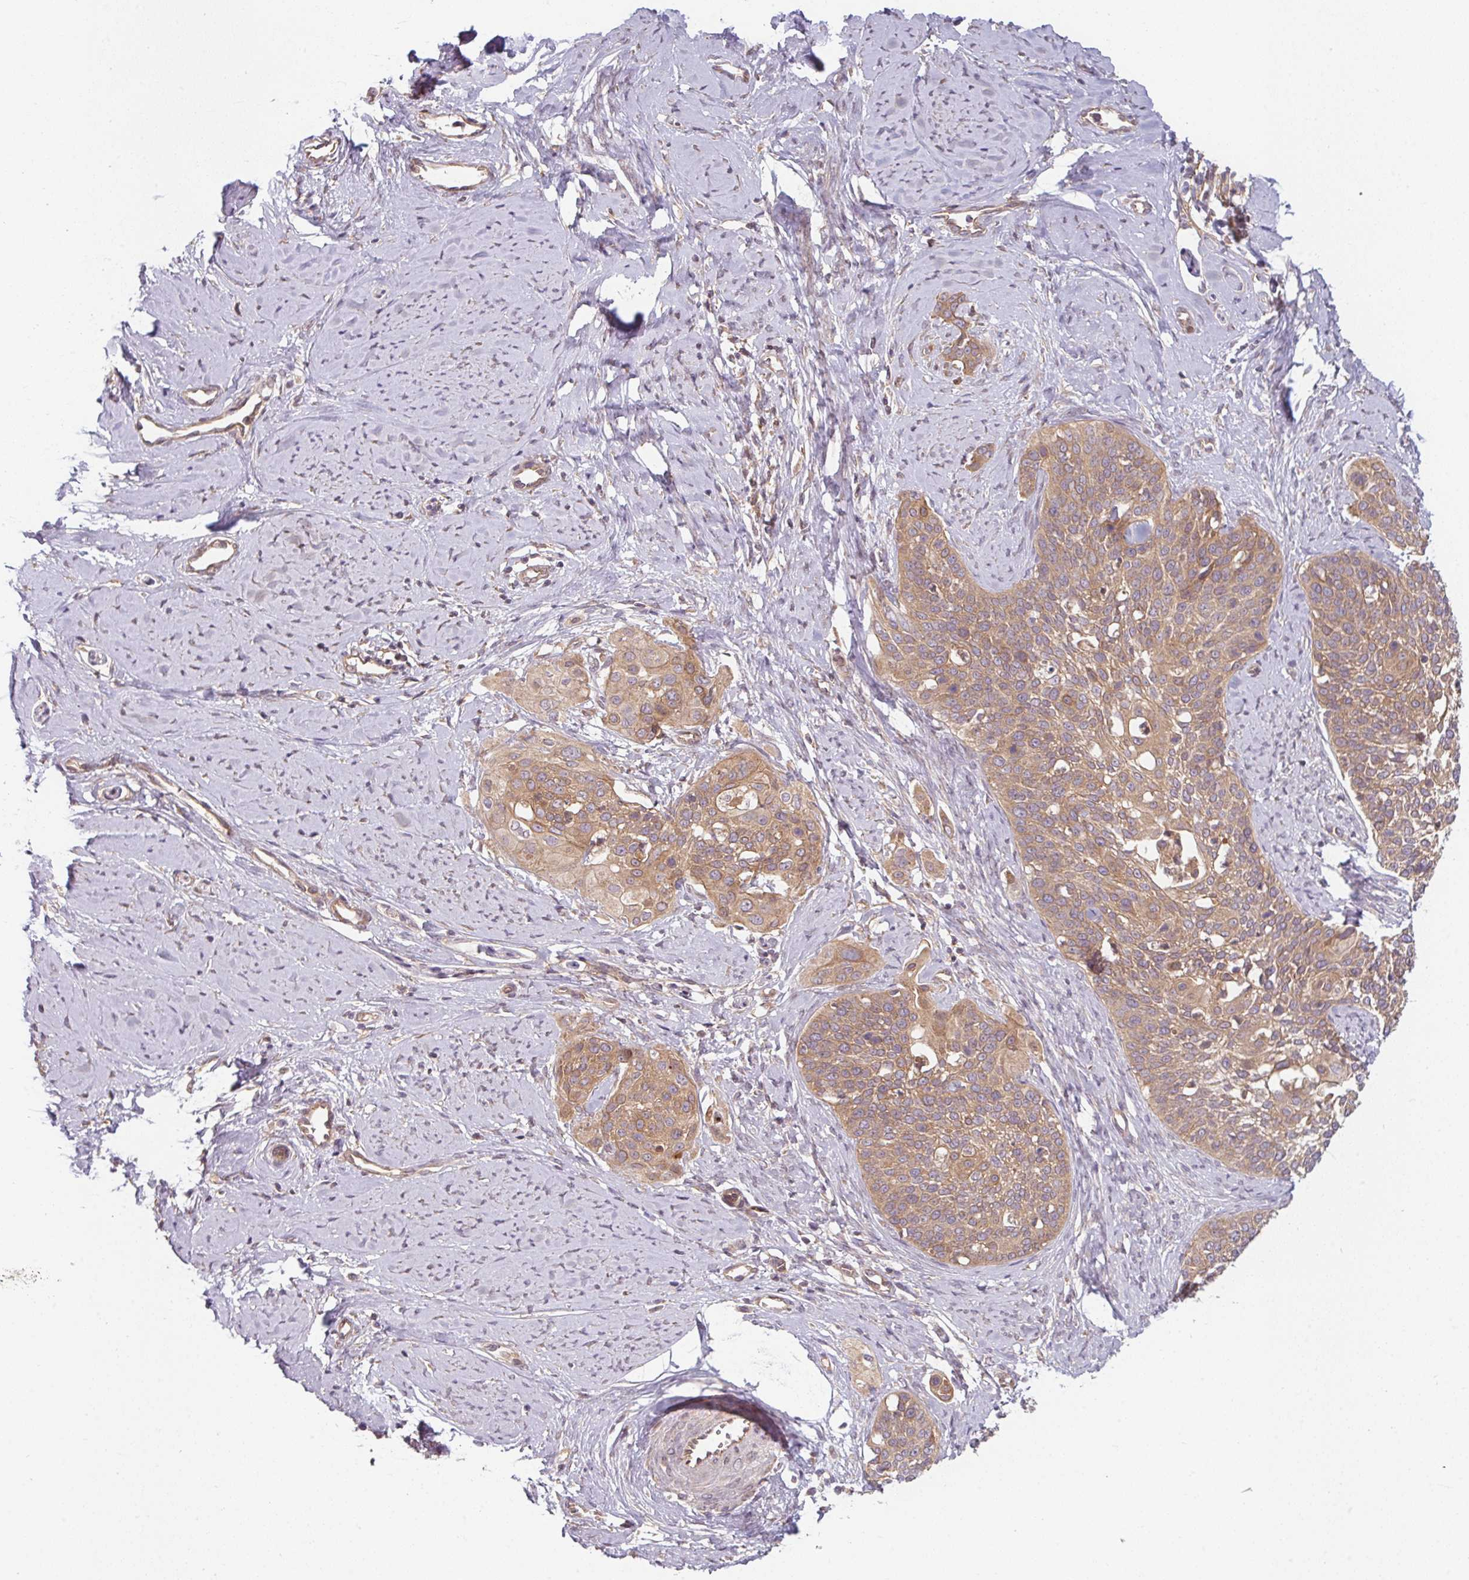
{"staining": {"intensity": "moderate", "quantity": ">75%", "location": "cytoplasmic/membranous"}, "tissue": "cervical cancer", "cell_type": "Tumor cells", "image_type": "cancer", "snomed": [{"axis": "morphology", "description": "Squamous cell carcinoma, NOS"}, {"axis": "topography", "description": "Cervix"}], "caption": "Cervical cancer (squamous cell carcinoma) was stained to show a protein in brown. There is medium levels of moderate cytoplasmic/membranous expression in approximately >75% of tumor cells.", "gene": "RNF31", "patient": {"sex": "female", "age": 44}}